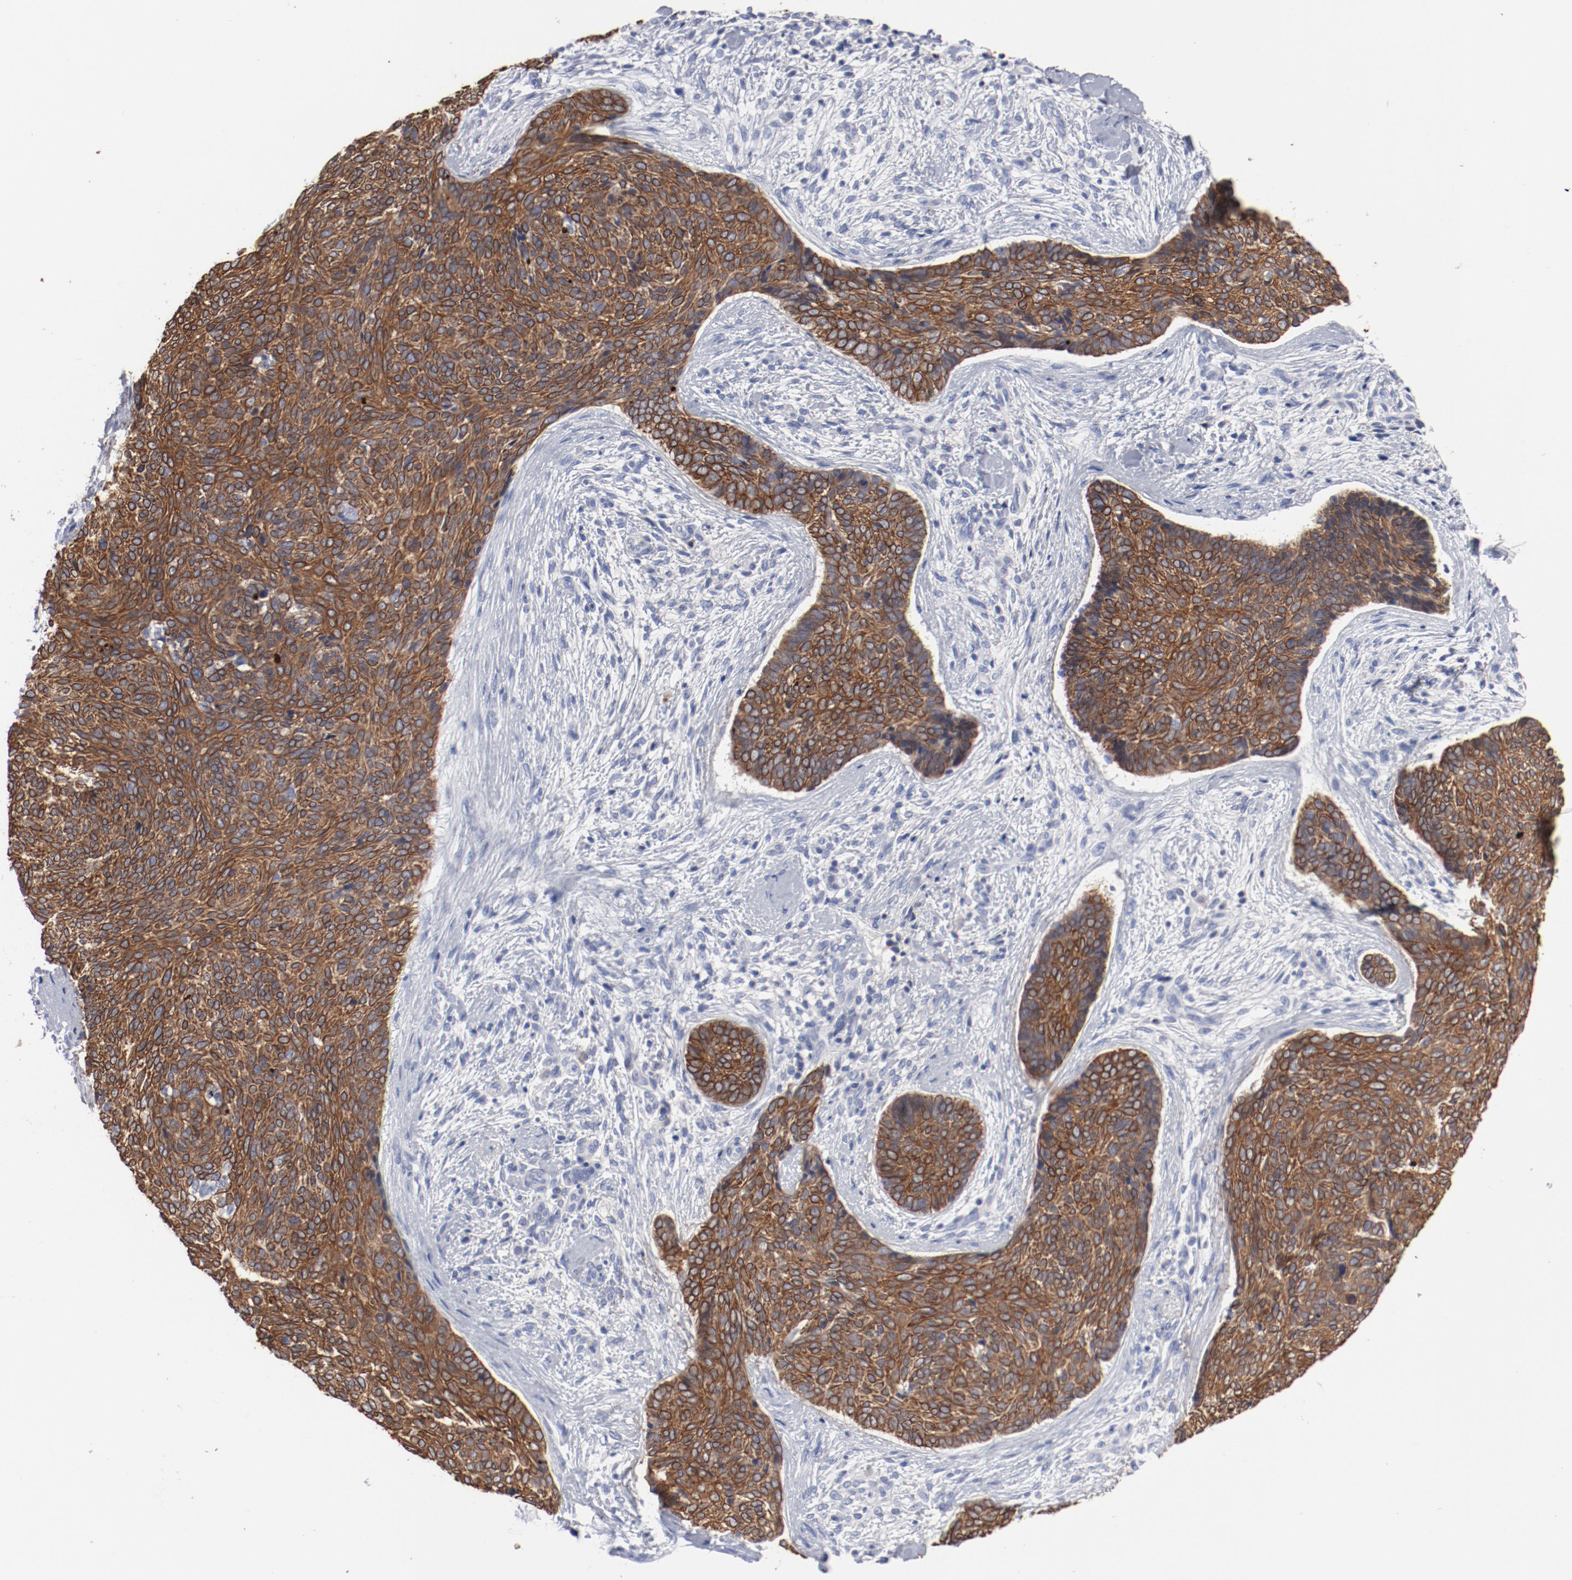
{"staining": {"intensity": "strong", "quantity": ">75%", "location": "cytoplasmic/membranous"}, "tissue": "skin cancer", "cell_type": "Tumor cells", "image_type": "cancer", "snomed": [{"axis": "morphology", "description": "Normal tissue, NOS"}, {"axis": "morphology", "description": "Basal cell carcinoma"}, {"axis": "topography", "description": "Skin"}], "caption": "Approximately >75% of tumor cells in basal cell carcinoma (skin) demonstrate strong cytoplasmic/membranous protein positivity as visualized by brown immunohistochemical staining.", "gene": "TSPAN6", "patient": {"sex": "female", "age": 57}}